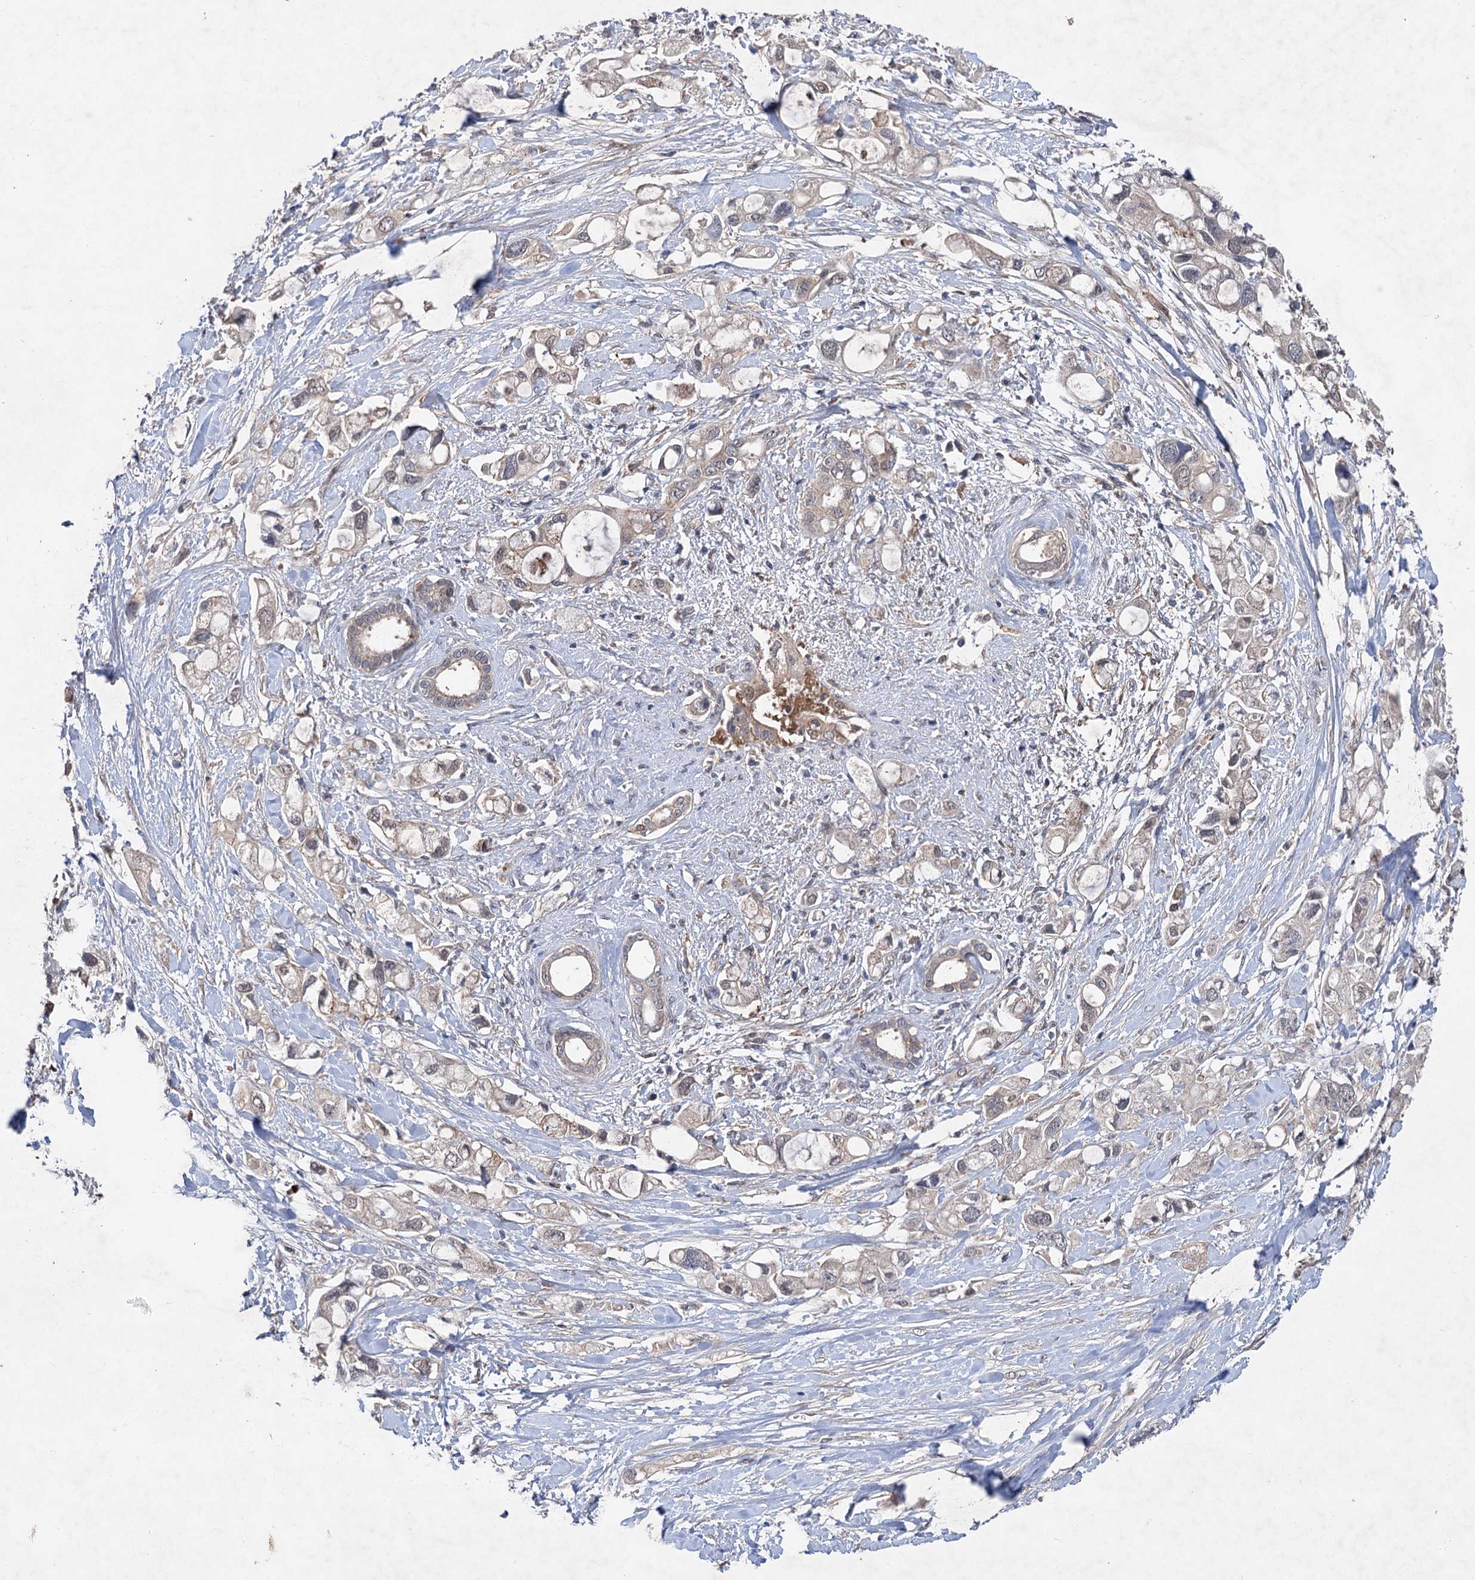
{"staining": {"intensity": "negative", "quantity": "none", "location": "none"}, "tissue": "pancreatic cancer", "cell_type": "Tumor cells", "image_type": "cancer", "snomed": [{"axis": "morphology", "description": "Adenocarcinoma, NOS"}, {"axis": "topography", "description": "Pancreas"}], "caption": "Photomicrograph shows no protein positivity in tumor cells of pancreatic cancer tissue.", "gene": "NUDCD2", "patient": {"sex": "female", "age": 56}}